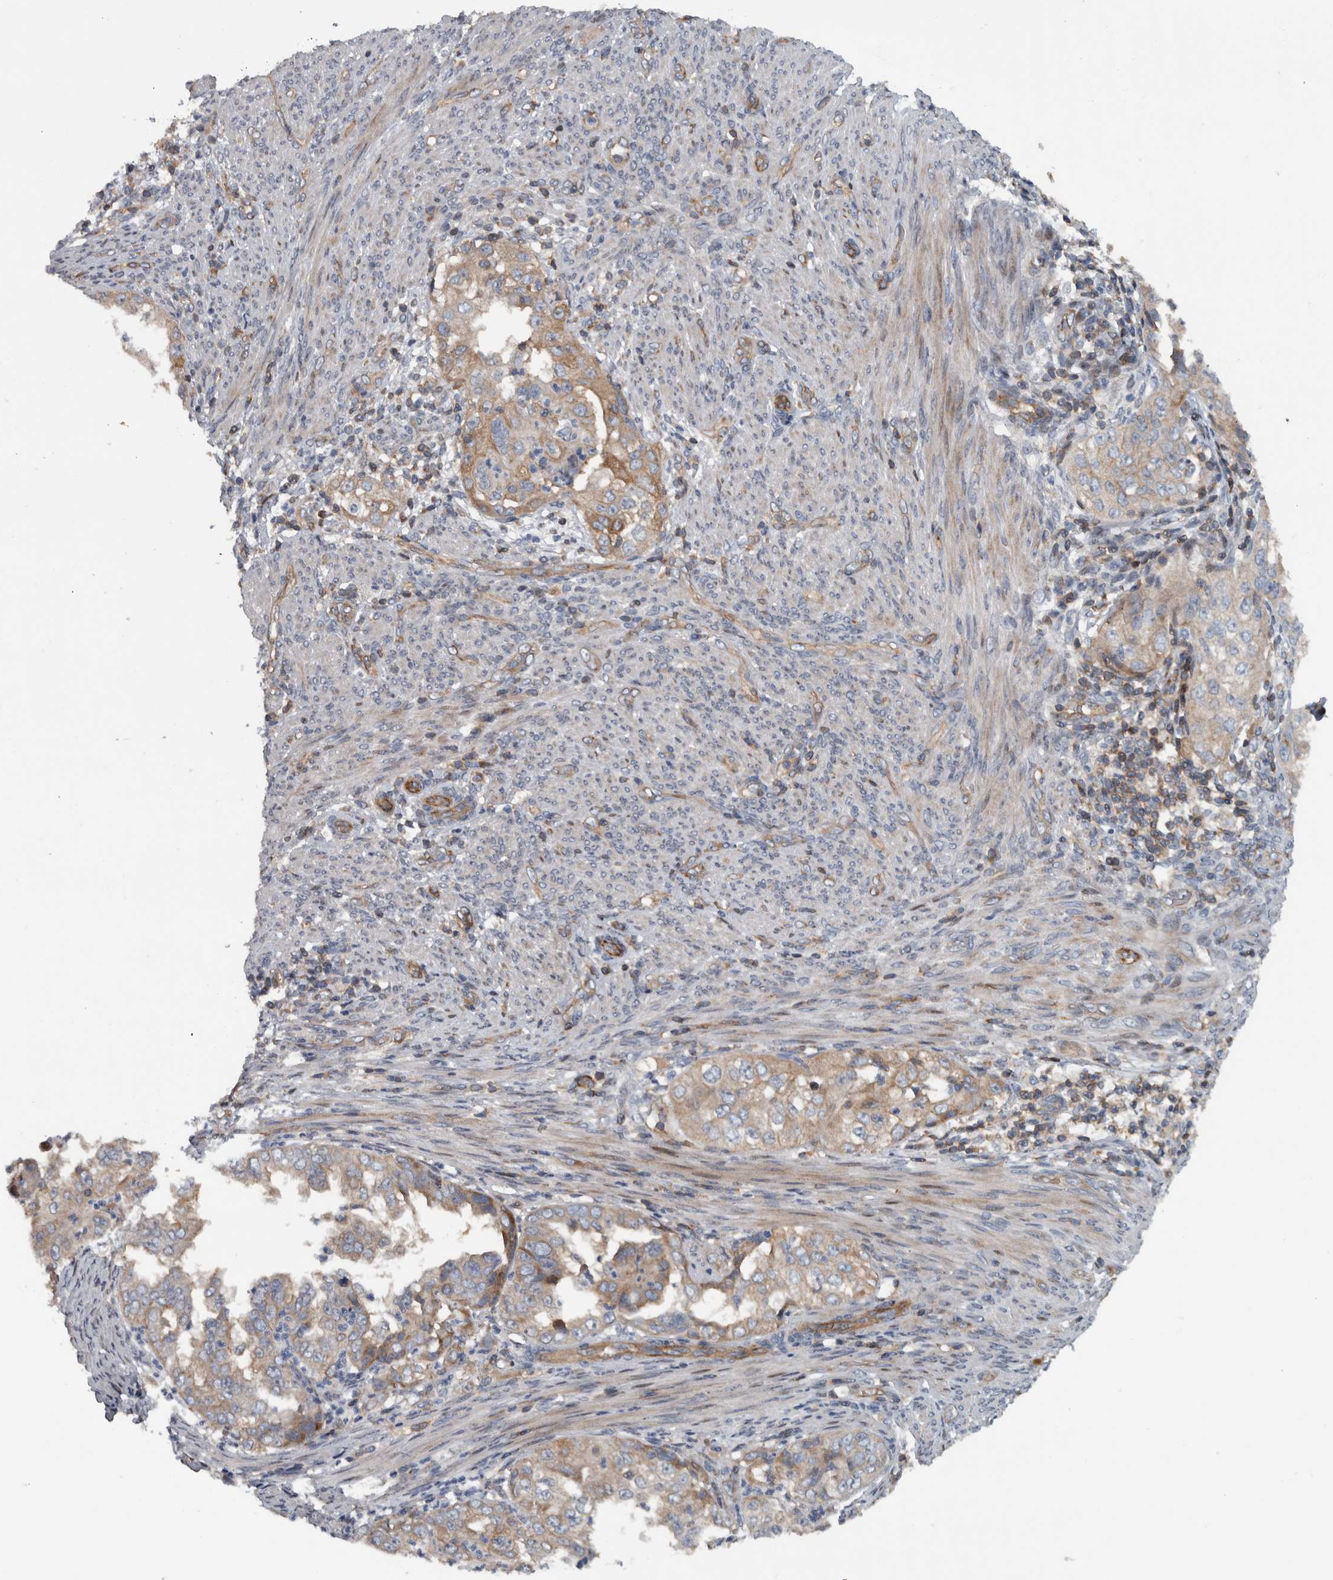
{"staining": {"intensity": "weak", "quantity": ">75%", "location": "cytoplasmic/membranous"}, "tissue": "endometrial cancer", "cell_type": "Tumor cells", "image_type": "cancer", "snomed": [{"axis": "morphology", "description": "Adenocarcinoma, NOS"}, {"axis": "topography", "description": "Endometrium"}], "caption": "Endometrial adenocarcinoma stained for a protein exhibits weak cytoplasmic/membranous positivity in tumor cells.", "gene": "BAIAP2L1", "patient": {"sex": "female", "age": 85}}